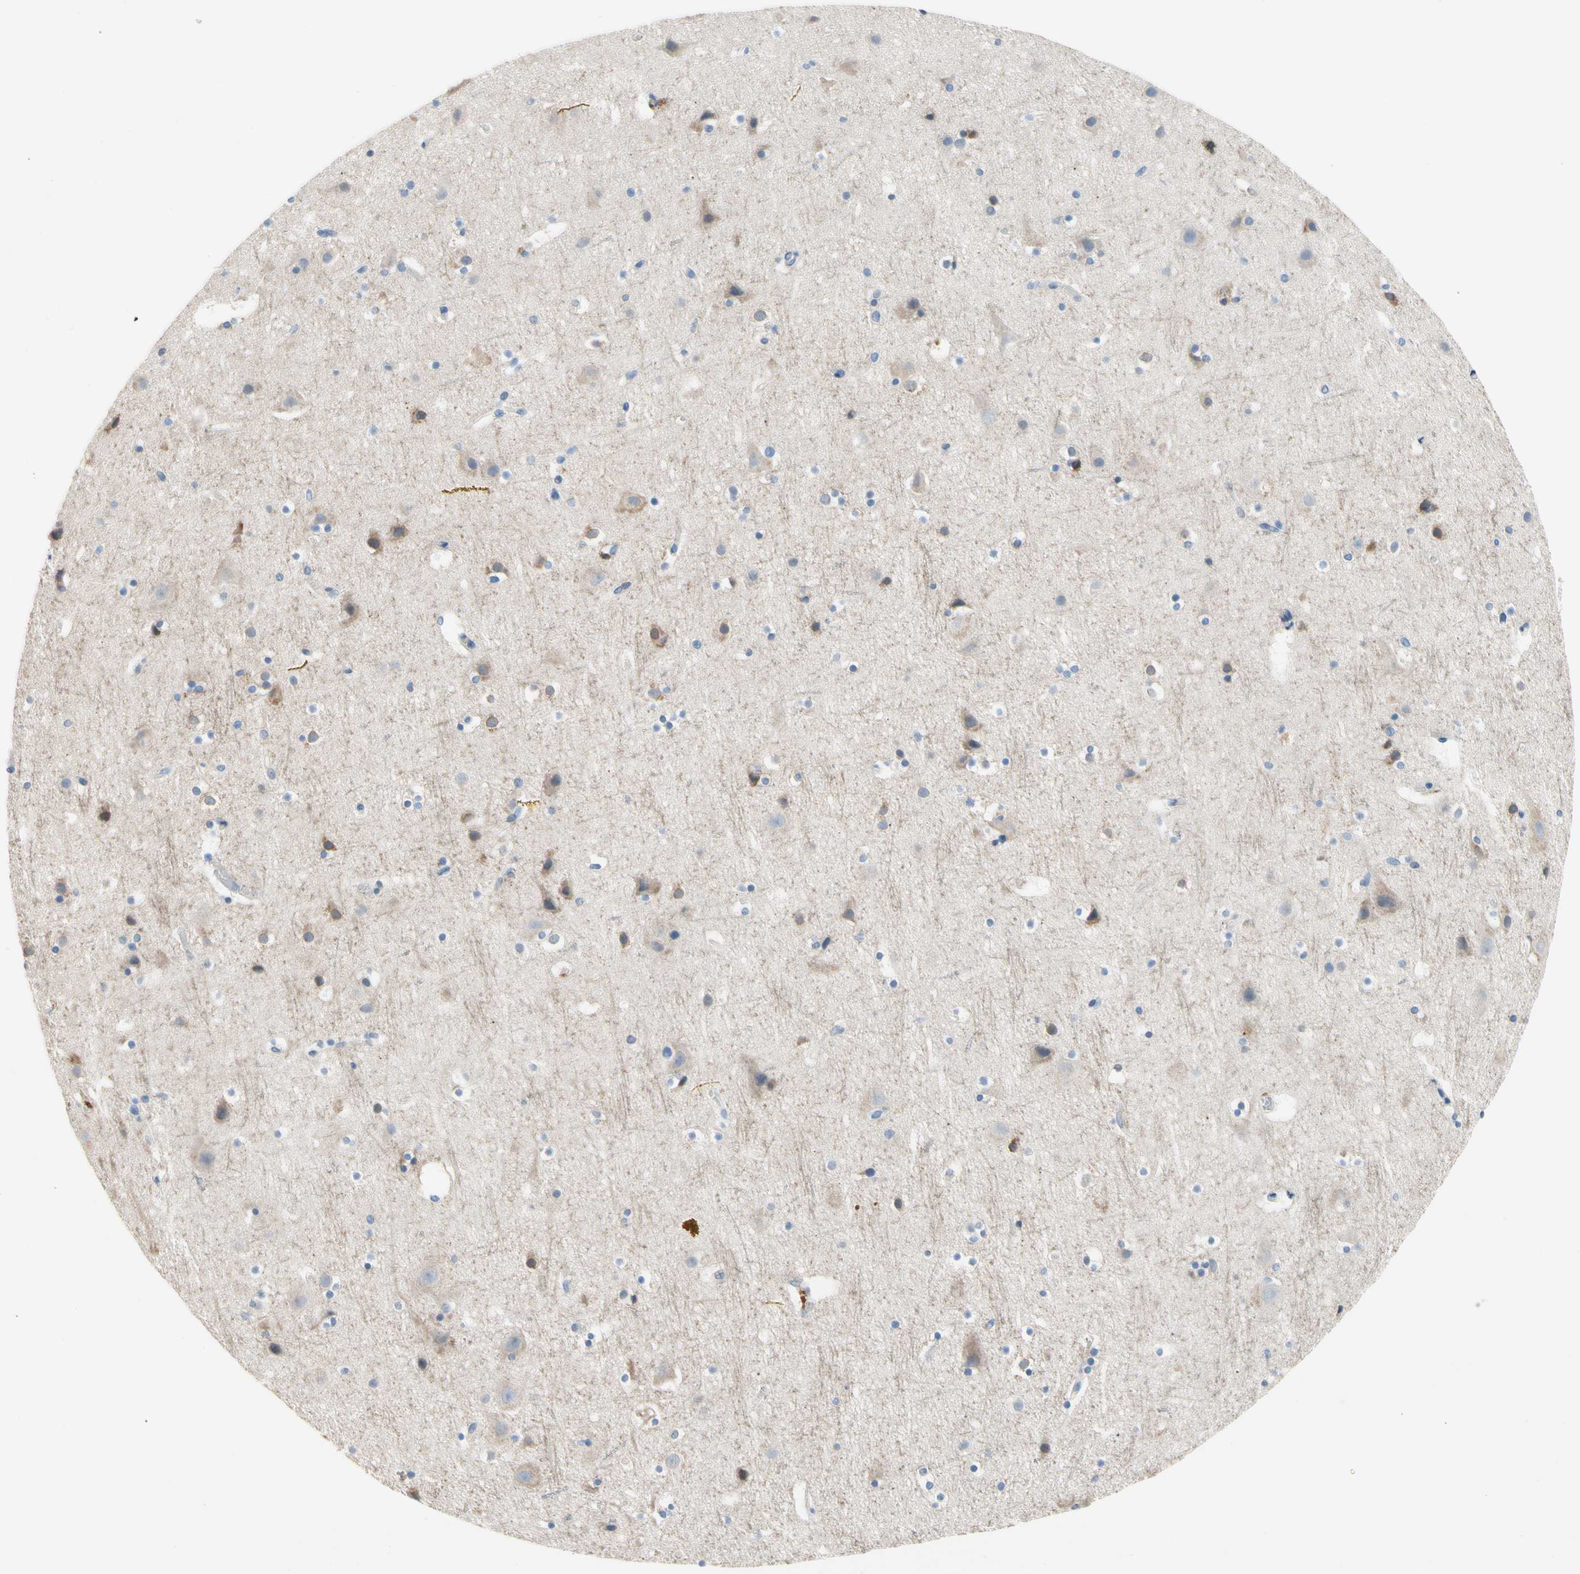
{"staining": {"intensity": "negative", "quantity": "none", "location": "none"}, "tissue": "cerebral cortex", "cell_type": "Endothelial cells", "image_type": "normal", "snomed": [{"axis": "morphology", "description": "Normal tissue, NOS"}, {"axis": "topography", "description": "Cerebral cortex"}], "caption": "This image is of unremarkable cerebral cortex stained with immunohistochemistry (IHC) to label a protein in brown with the nuclei are counter-stained blue. There is no positivity in endothelial cells.", "gene": "CA14", "patient": {"sex": "male", "age": 45}}